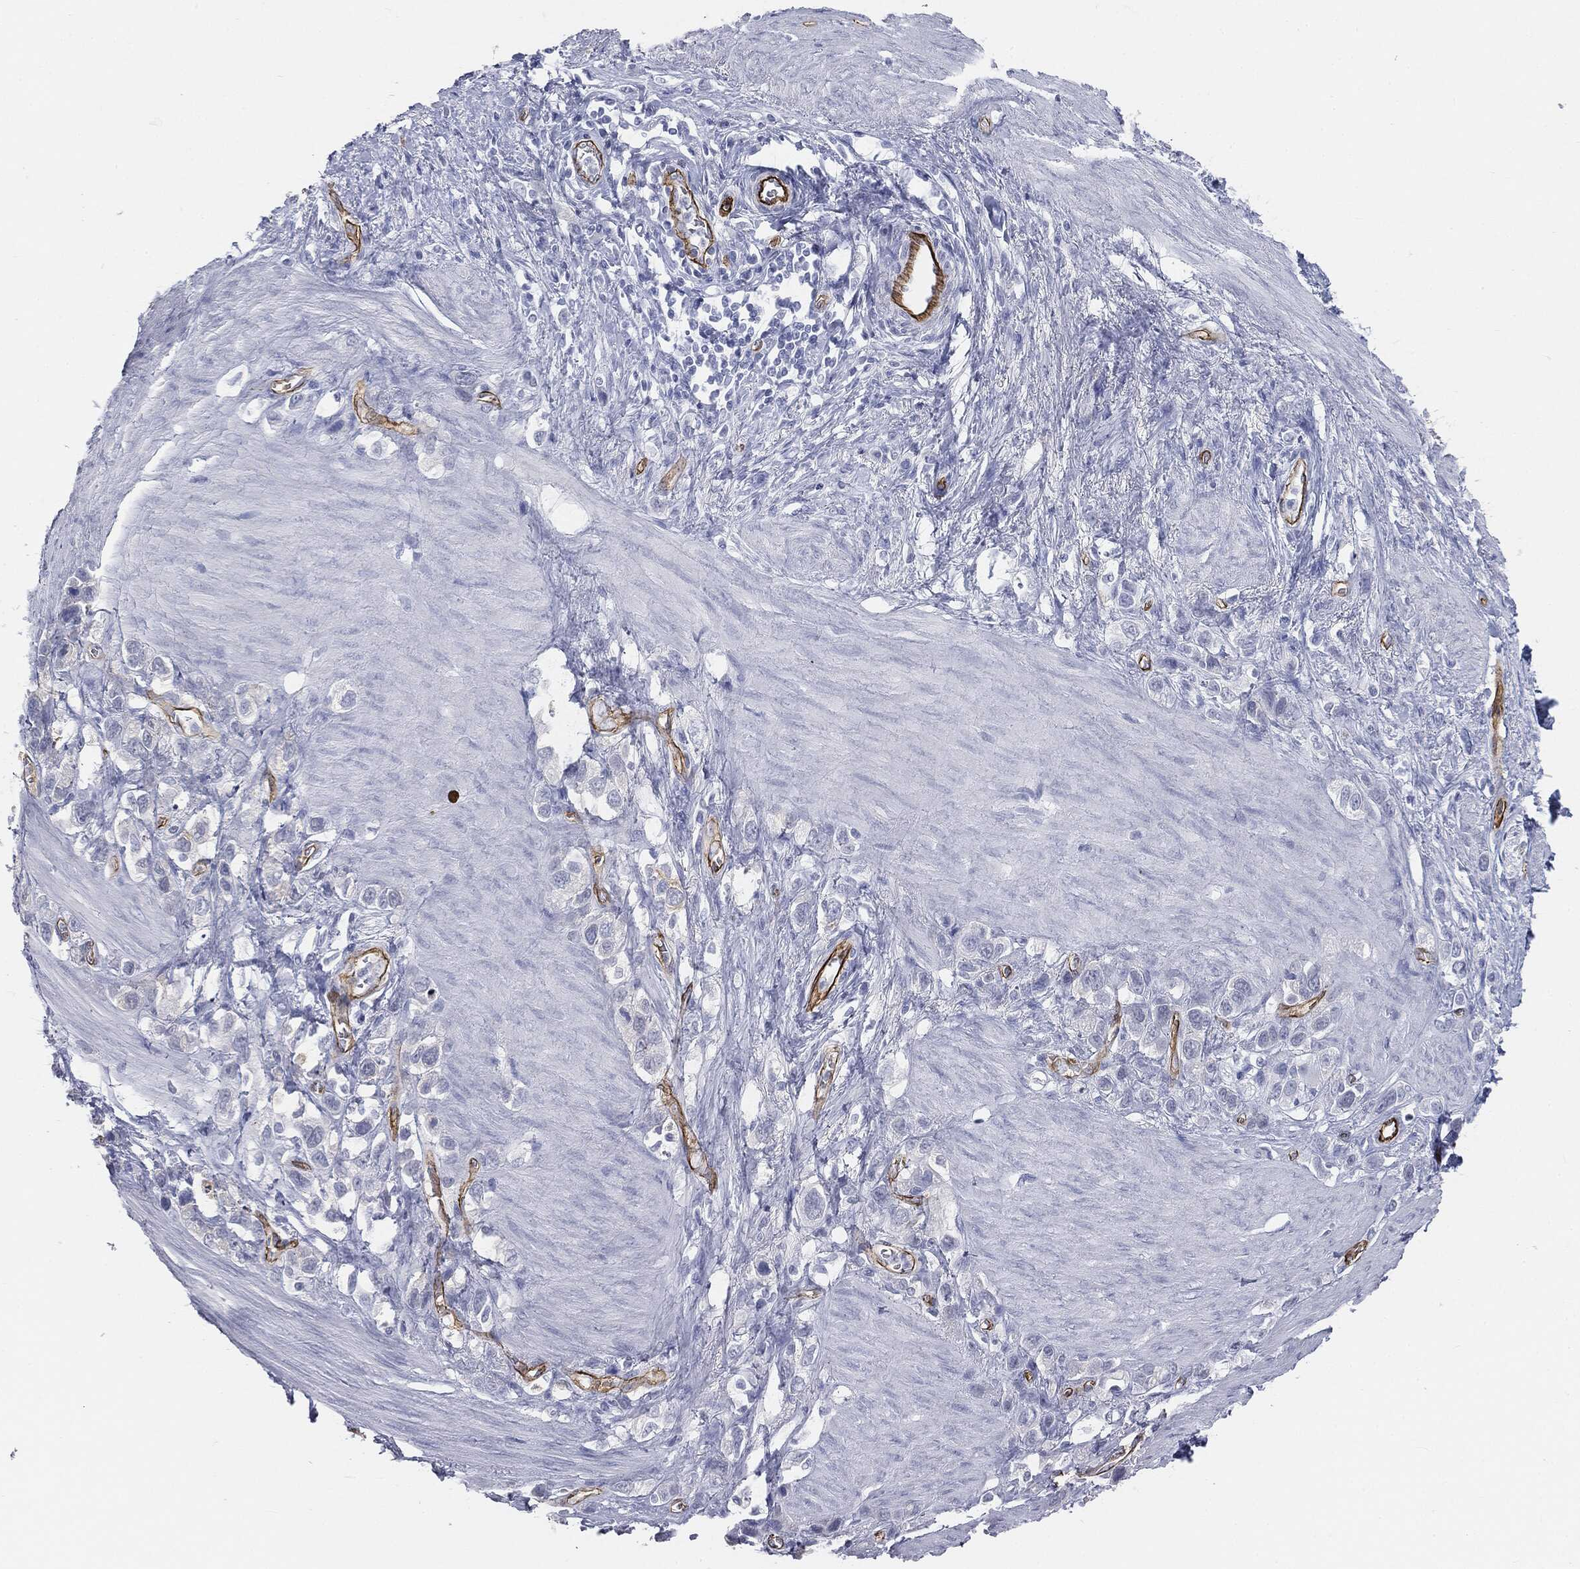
{"staining": {"intensity": "negative", "quantity": "none", "location": "none"}, "tissue": "stomach cancer", "cell_type": "Tumor cells", "image_type": "cancer", "snomed": [{"axis": "morphology", "description": "Adenocarcinoma, NOS"}, {"axis": "topography", "description": "Stomach"}], "caption": "Stomach cancer (adenocarcinoma) was stained to show a protein in brown. There is no significant positivity in tumor cells.", "gene": "MUC5AC", "patient": {"sex": "female", "age": 65}}